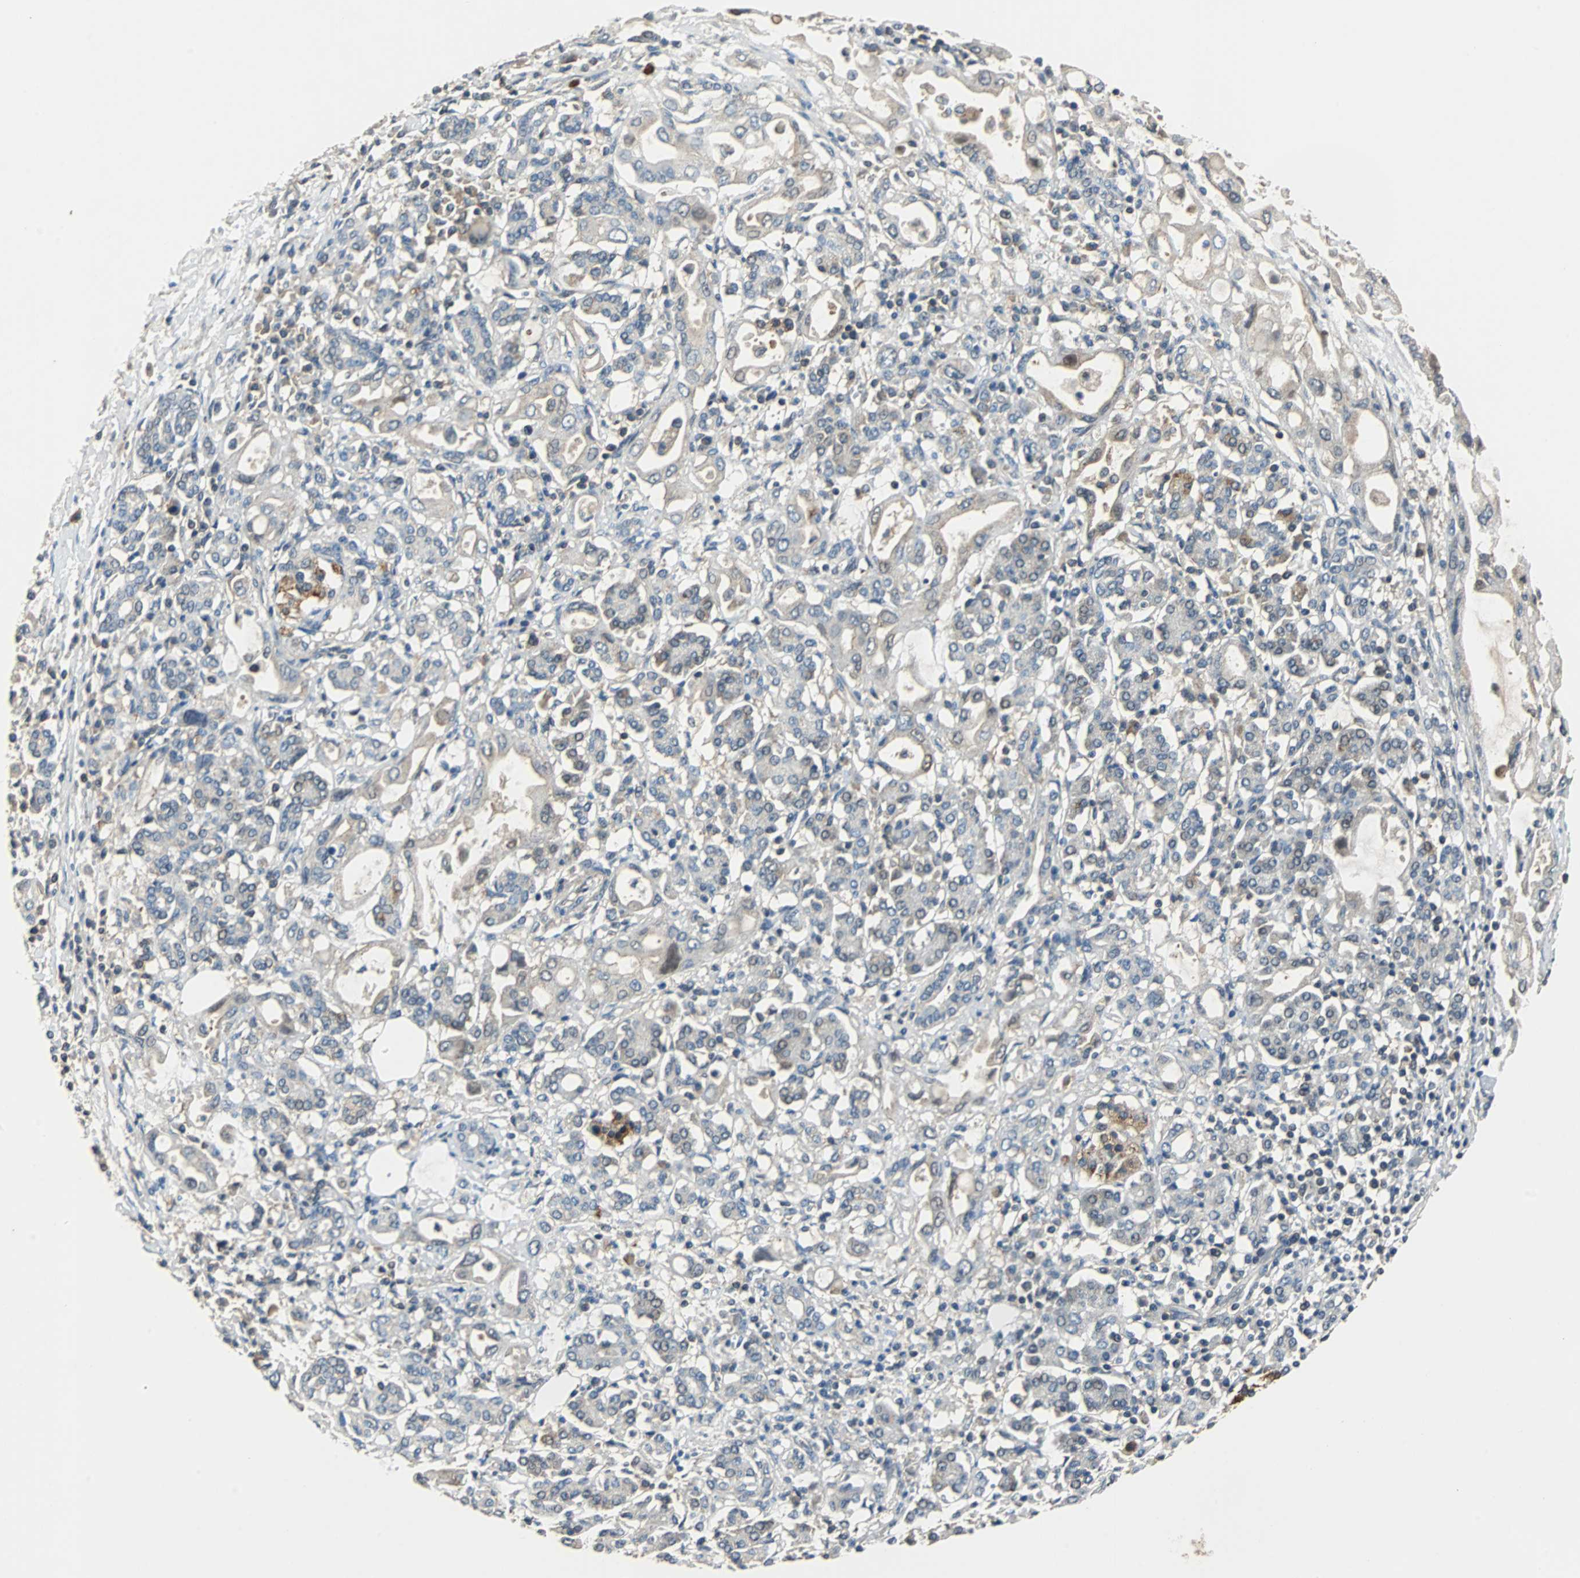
{"staining": {"intensity": "negative", "quantity": "none", "location": "none"}, "tissue": "pancreatic cancer", "cell_type": "Tumor cells", "image_type": "cancer", "snomed": [{"axis": "morphology", "description": "Adenocarcinoma, NOS"}, {"axis": "topography", "description": "Pancreas"}], "caption": "A high-resolution histopathology image shows immunohistochemistry (IHC) staining of pancreatic cancer, which reveals no significant staining in tumor cells. (Immunohistochemistry (ihc), brightfield microscopy, high magnification).", "gene": "VBP1", "patient": {"sex": "female", "age": 57}}